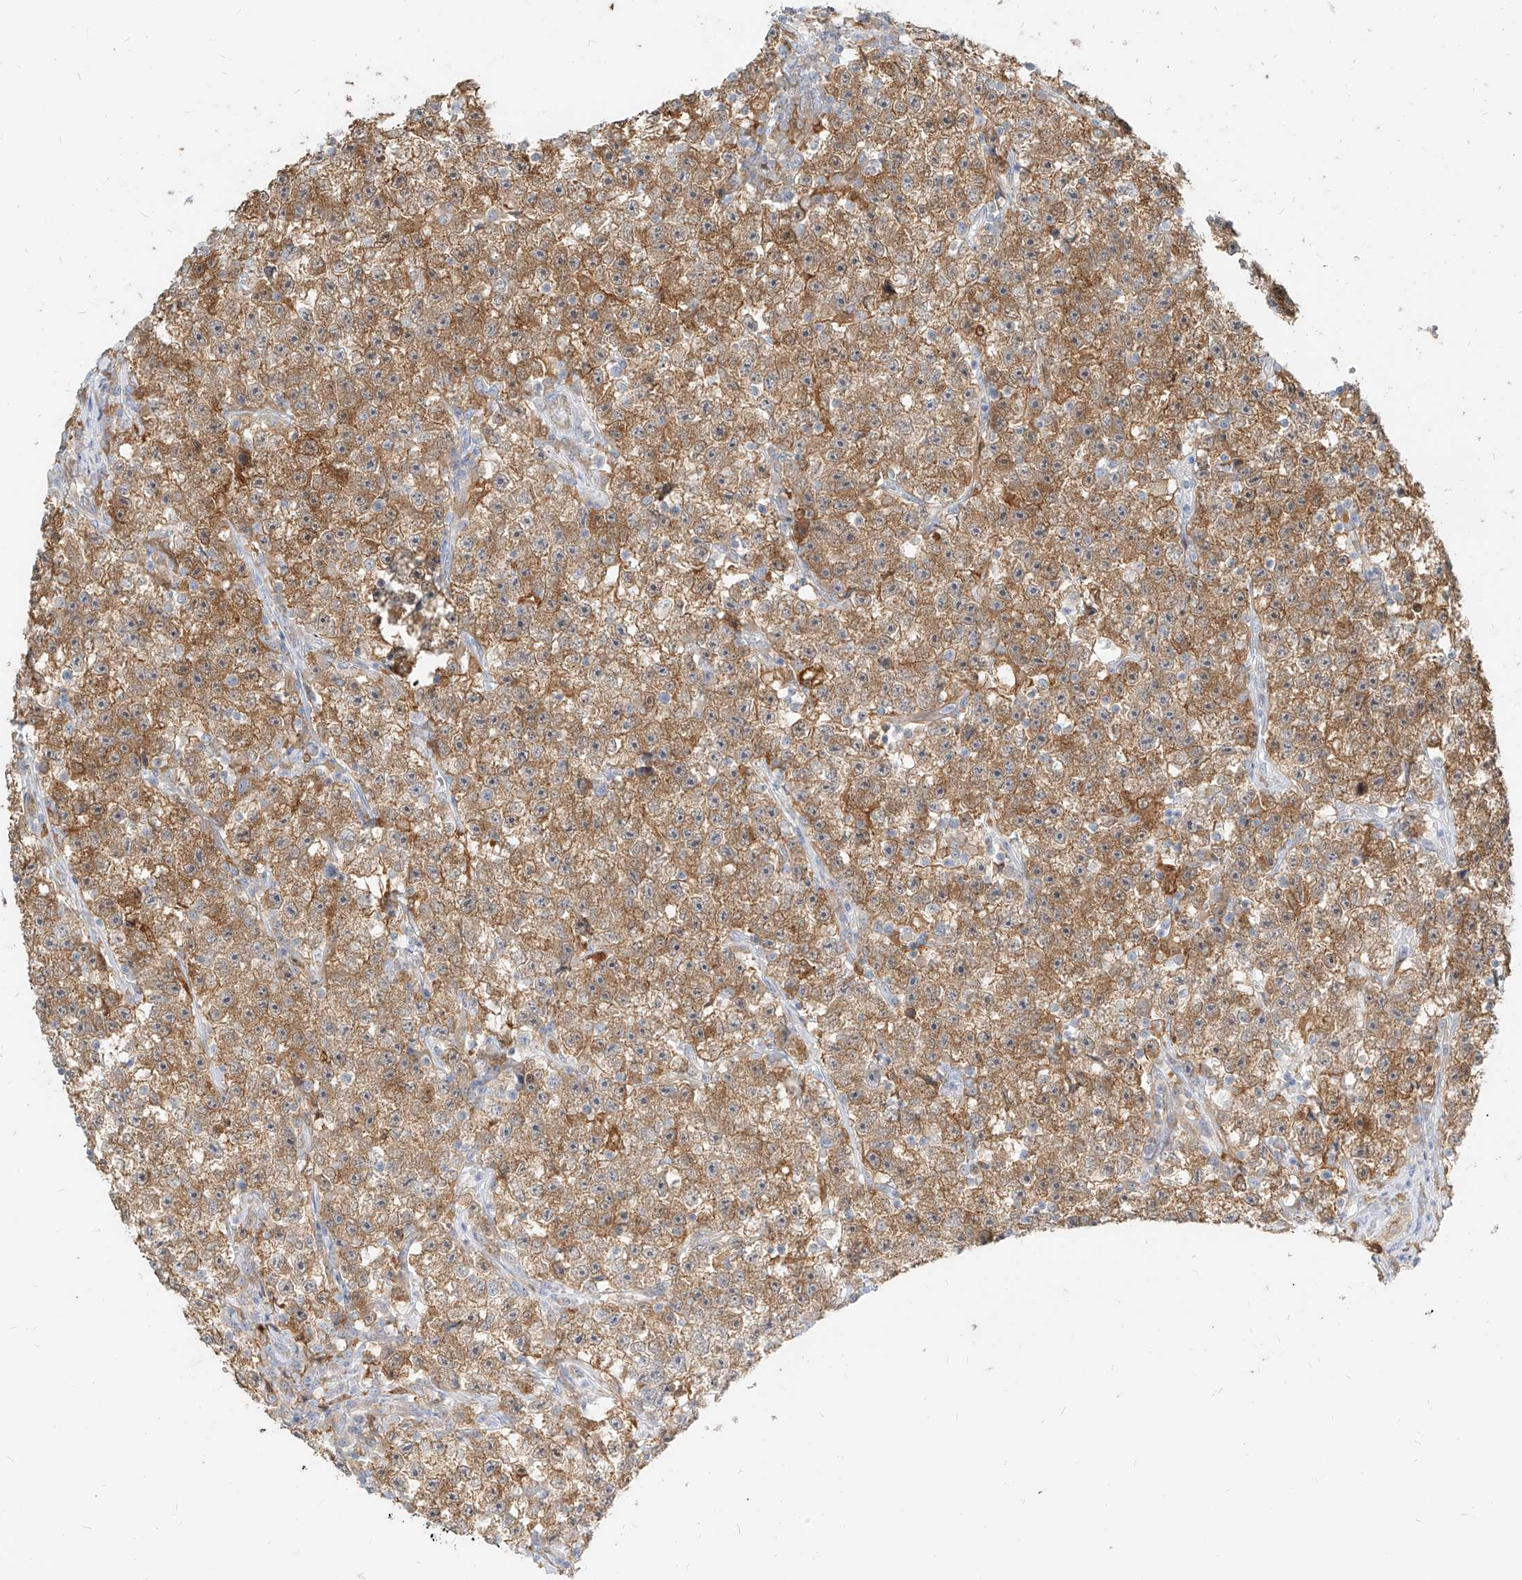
{"staining": {"intensity": "moderate", "quantity": ">75%", "location": "cytoplasmic/membranous"}, "tissue": "testis cancer", "cell_type": "Tumor cells", "image_type": "cancer", "snomed": [{"axis": "morphology", "description": "Seminoma, NOS"}, {"axis": "topography", "description": "Testis"}], "caption": "Brown immunohistochemical staining in testis cancer shows moderate cytoplasmic/membranous positivity in approximately >75% of tumor cells.", "gene": "PGD", "patient": {"sex": "male", "age": 22}}